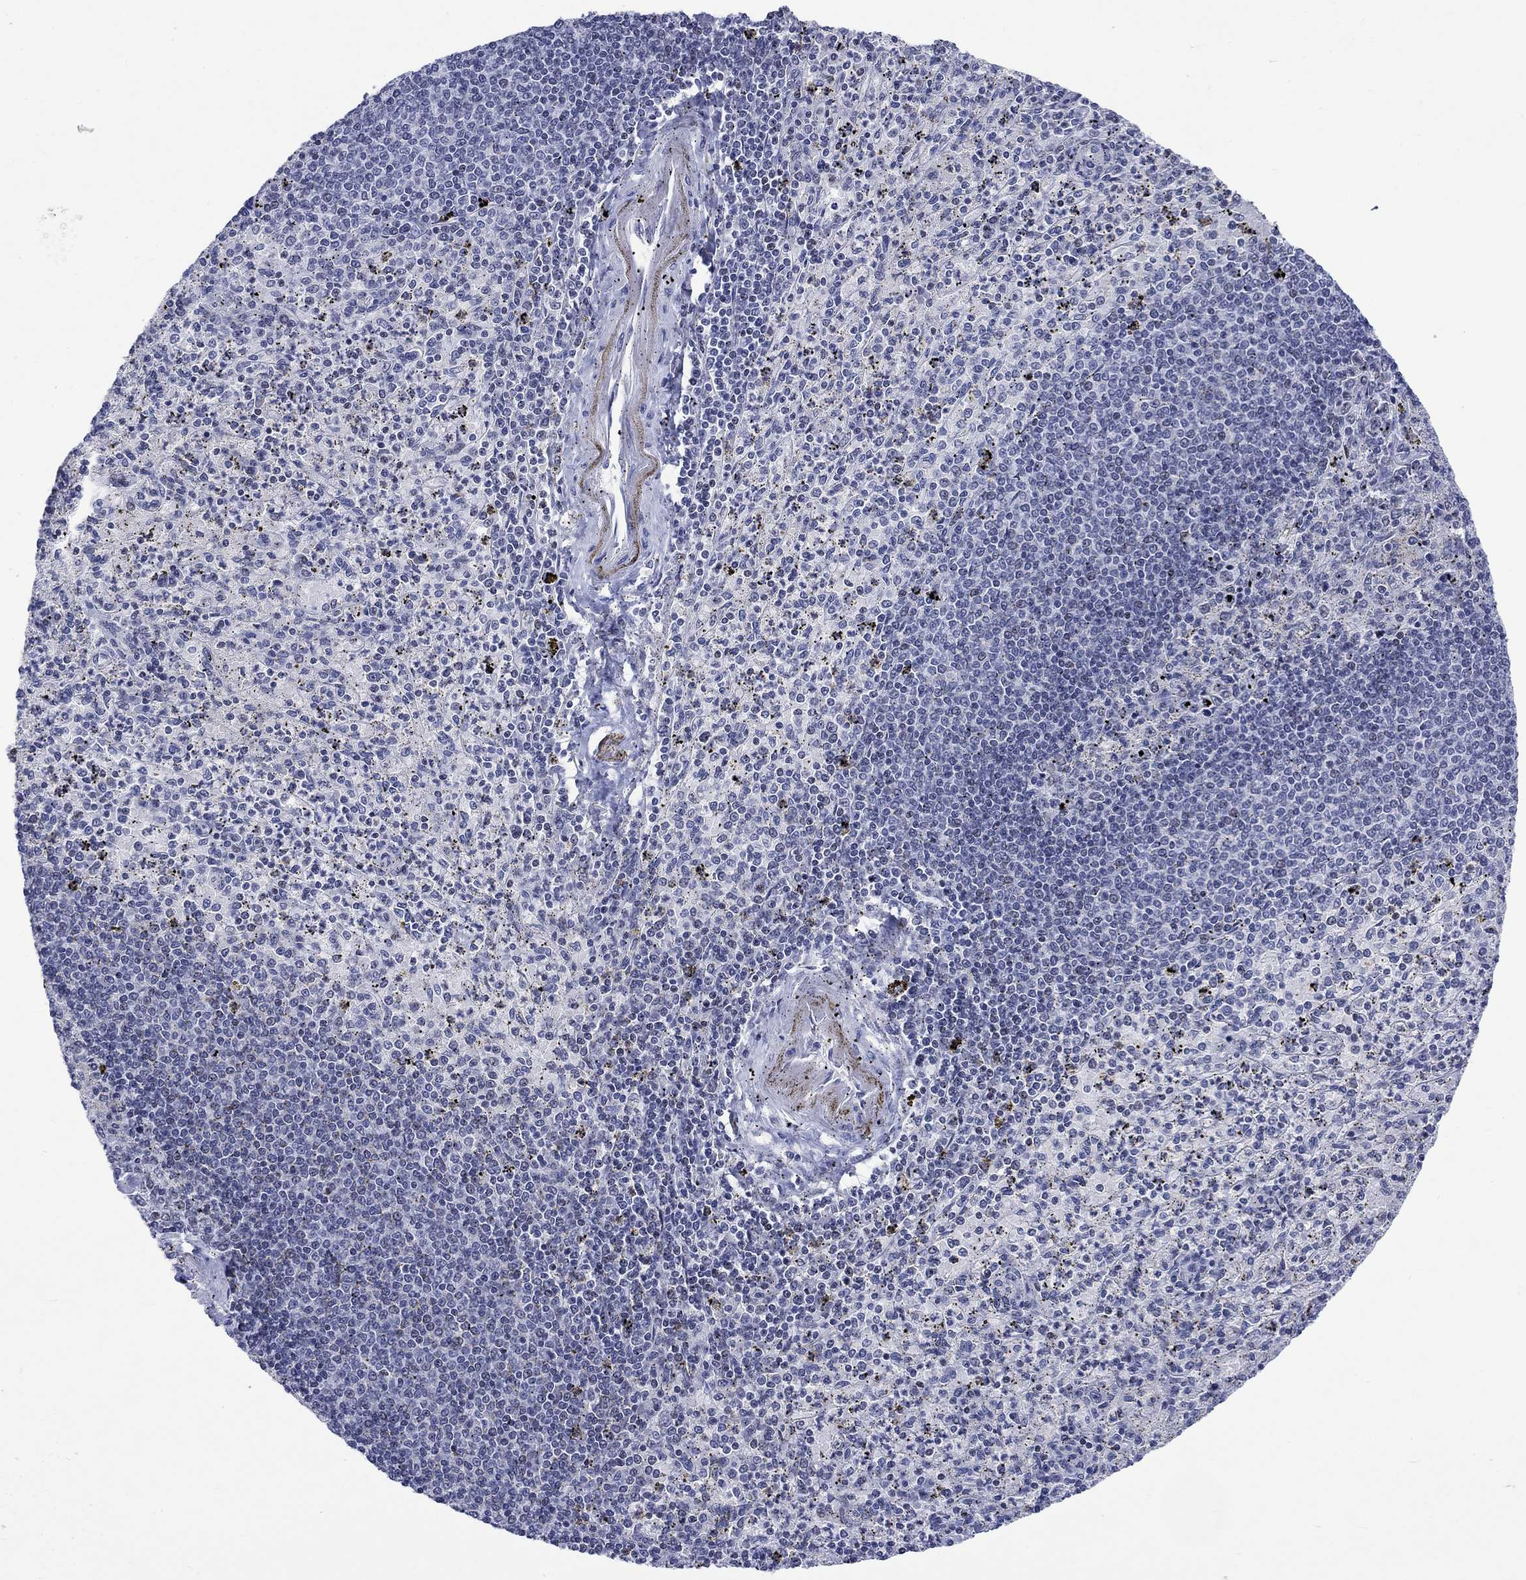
{"staining": {"intensity": "weak", "quantity": "<25%", "location": "nuclear"}, "tissue": "spleen", "cell_type": "Cells in red pulp", "image_type": "normal", "snomed": [{"axis": "morphology", "description": "Normal tissue, NOS"}, {"axis": "topography", "description": "Spleen"}], "caption": "DAB immunohistochemical staining of benign spleen shows no significant expression in cells in red pulp. (Stains: DAB immunohistochemistry with hematoxylin counter stain, Microscopy: brightfield microscopy at high magnification).", "gene": "CDCA2", "patient": {"sex": "male", "age": 60}}